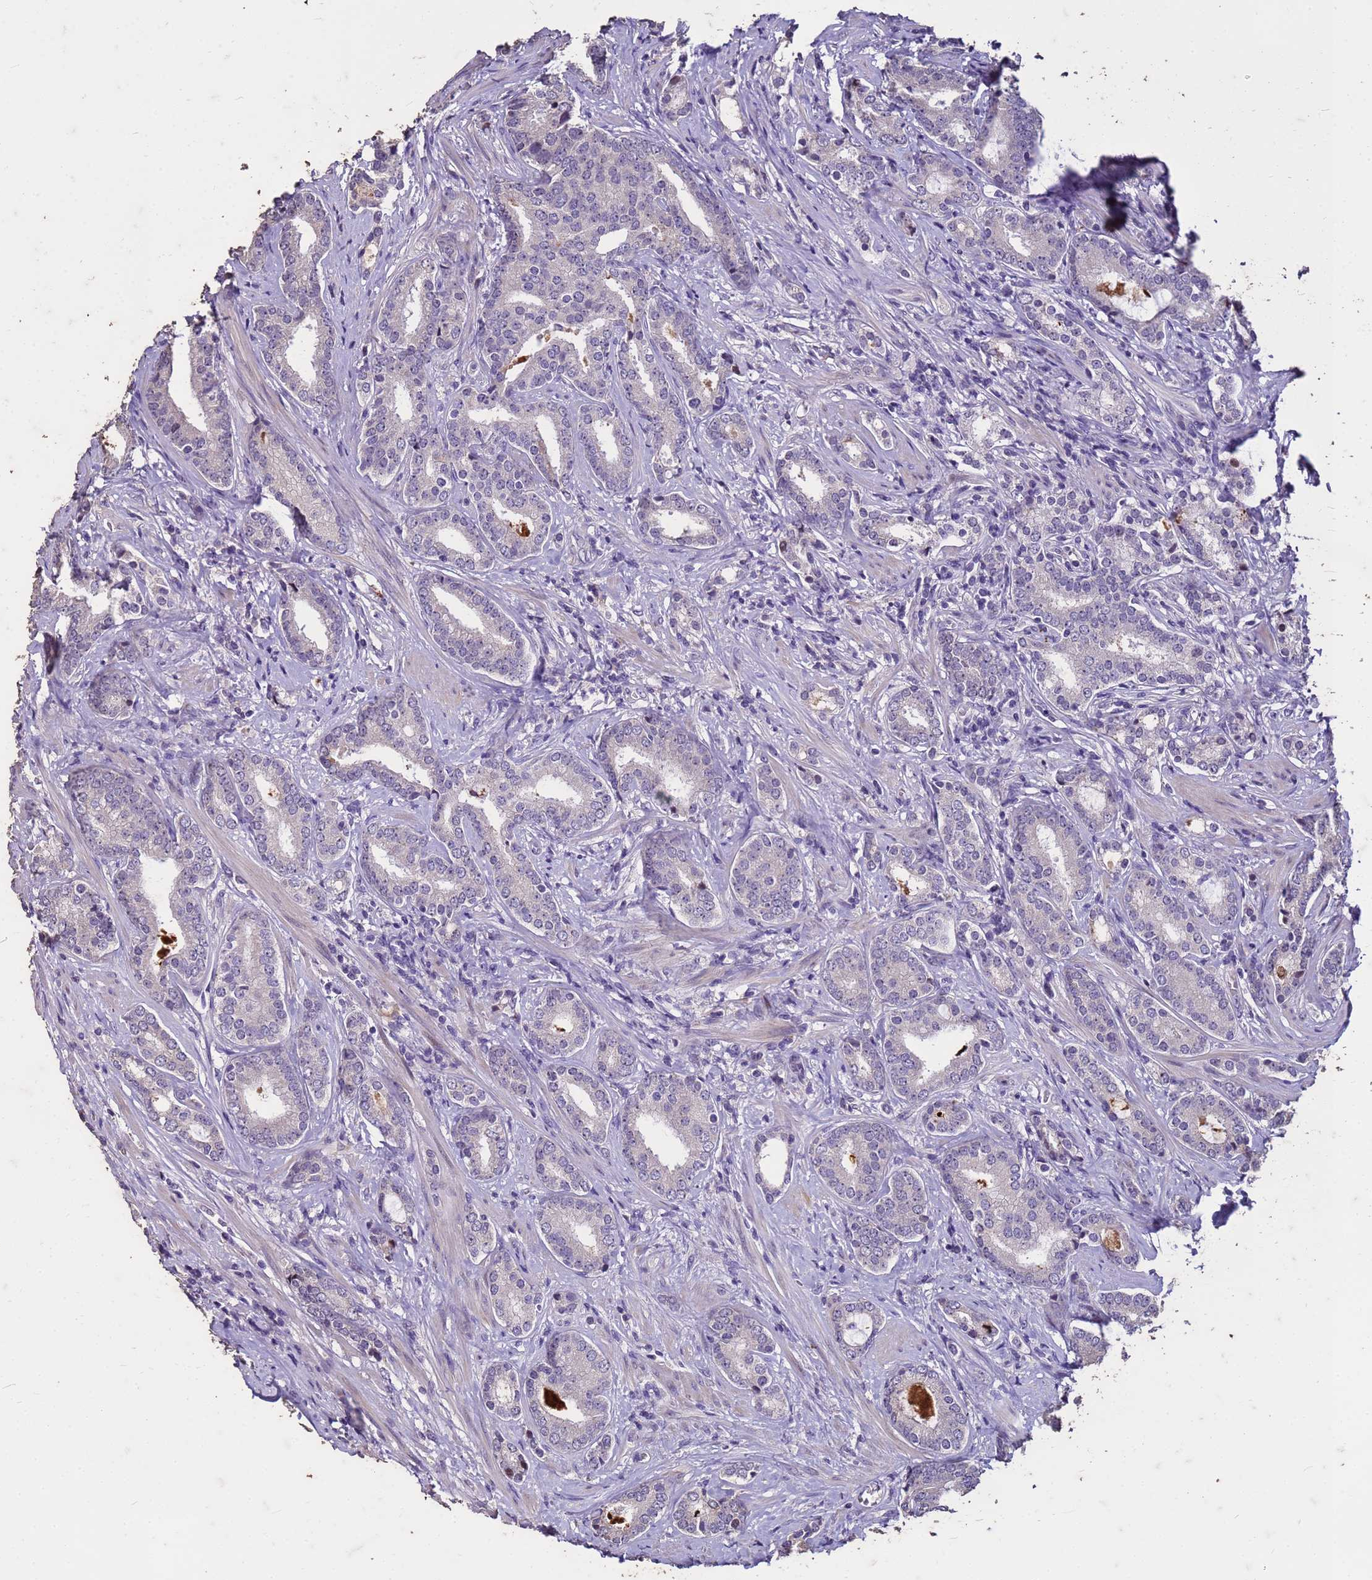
{"staining": {"intensity": "negative", "quantity": "none", "location": "none"}, "tissue": "prostate cancer", "cell_type": "Tumor cells", "image_type": "cancer", "snomed": [{"axis": "morphology", "description": "Adenocarcinoma, High grade"}, {"axis": "topography", "description": "Prostate"}], "caption": "Immunohistochemical staining of prostate cancer (high-grade adenocarcinoma) exhibits no significant expression in tumor cells.", "gene": "FAM184B", "patient": {"sex": "male", "age": 63}}